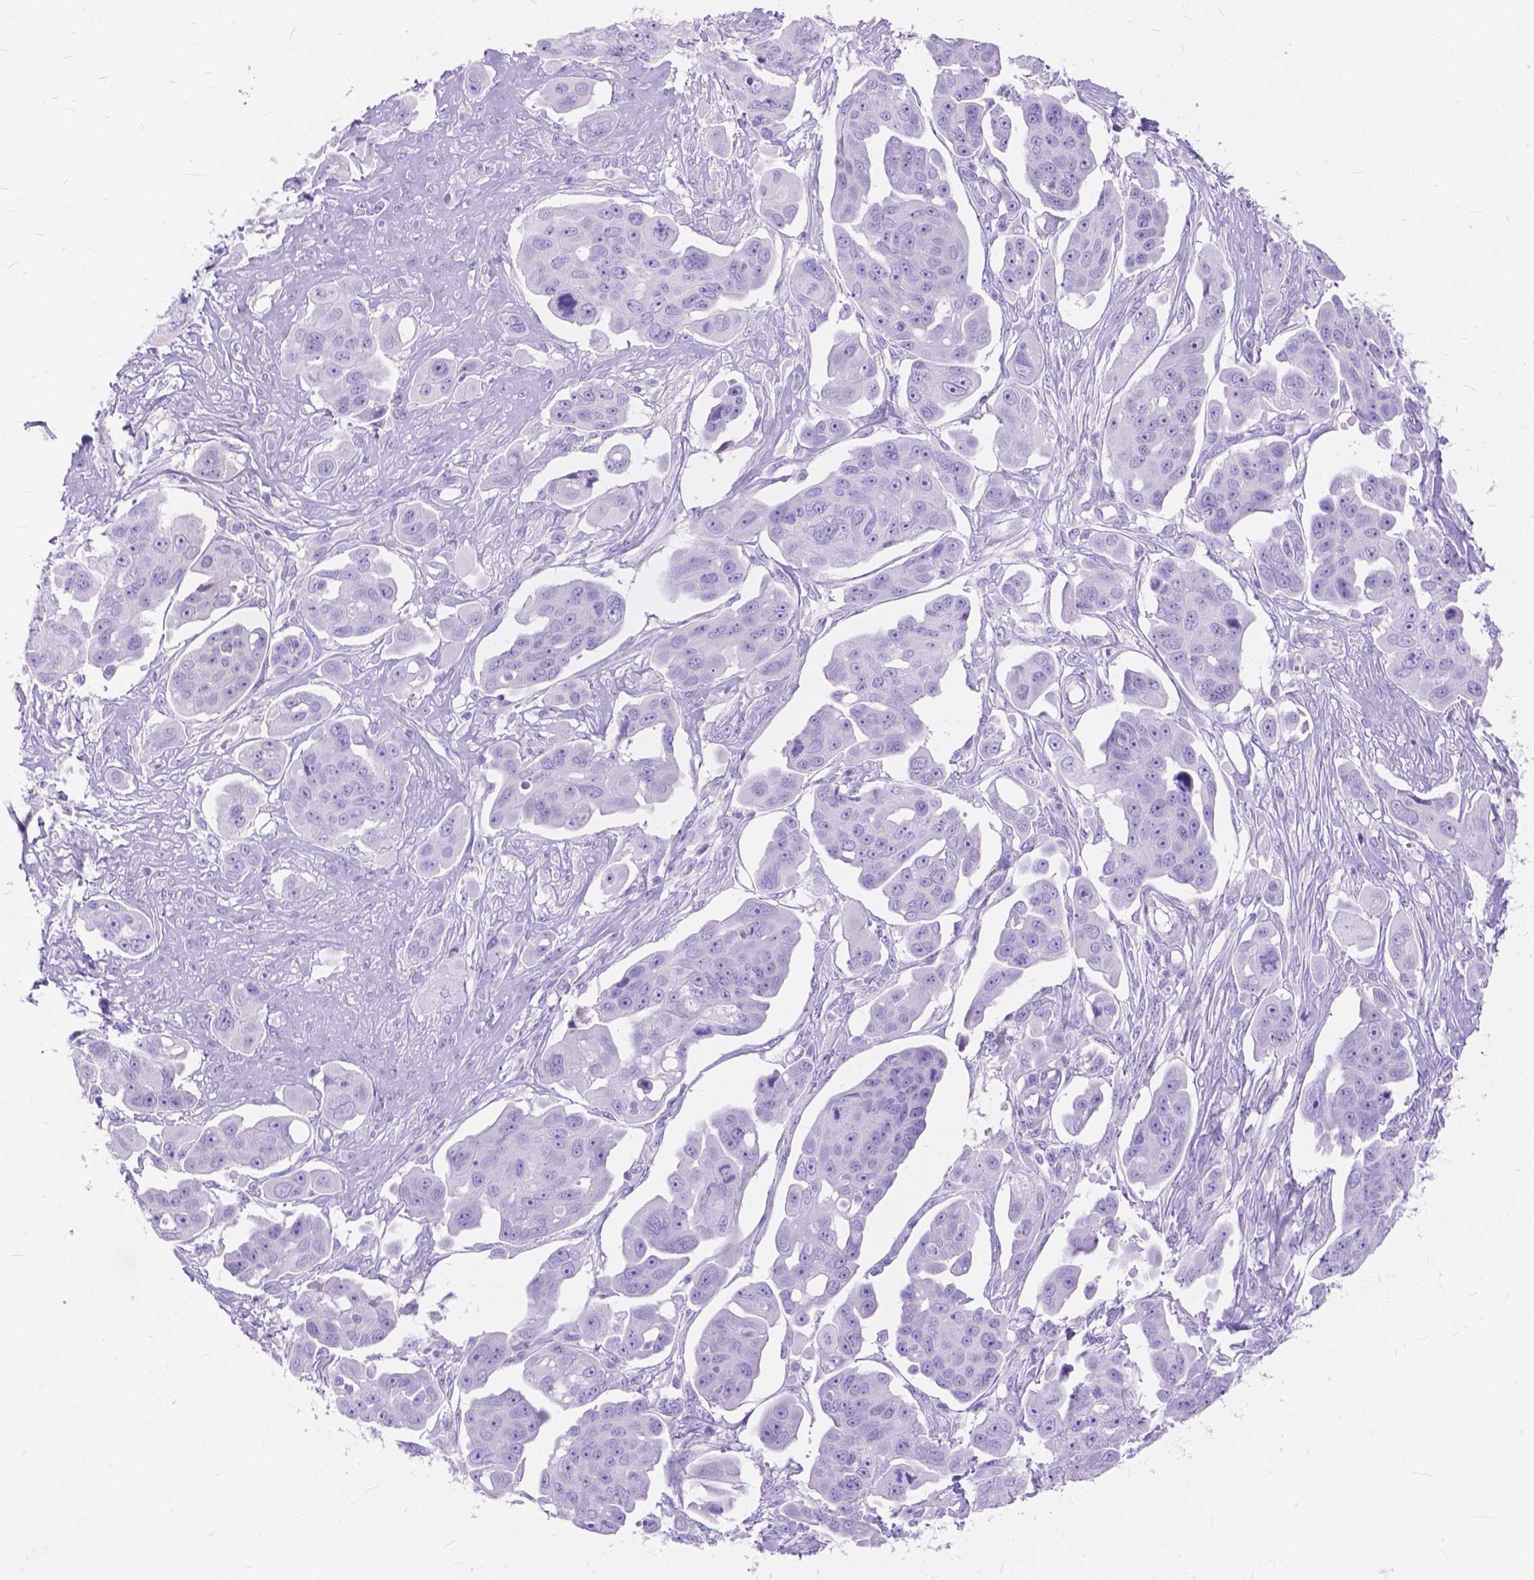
{"staining": {"intensity": "negative", "quantity": "none", "location": "none"}, "tissue": "ovarian cancer", "cell_type": "Tumor cells", "image_type": "cancer", "snomed": [{"axis": "morphology", "description": "Carcinoma, endometroid"}, {"axis": "topography", "description": "Ovary"}], "caption": "High magnification brightfield microscopy of ovarian cancer stained with DAB (brown) and counterstained with hematoxylin (blue): tumor cells show no significant expression.", "gene": "FOXL2", "patient": {"sex": "female", "age": 70}}